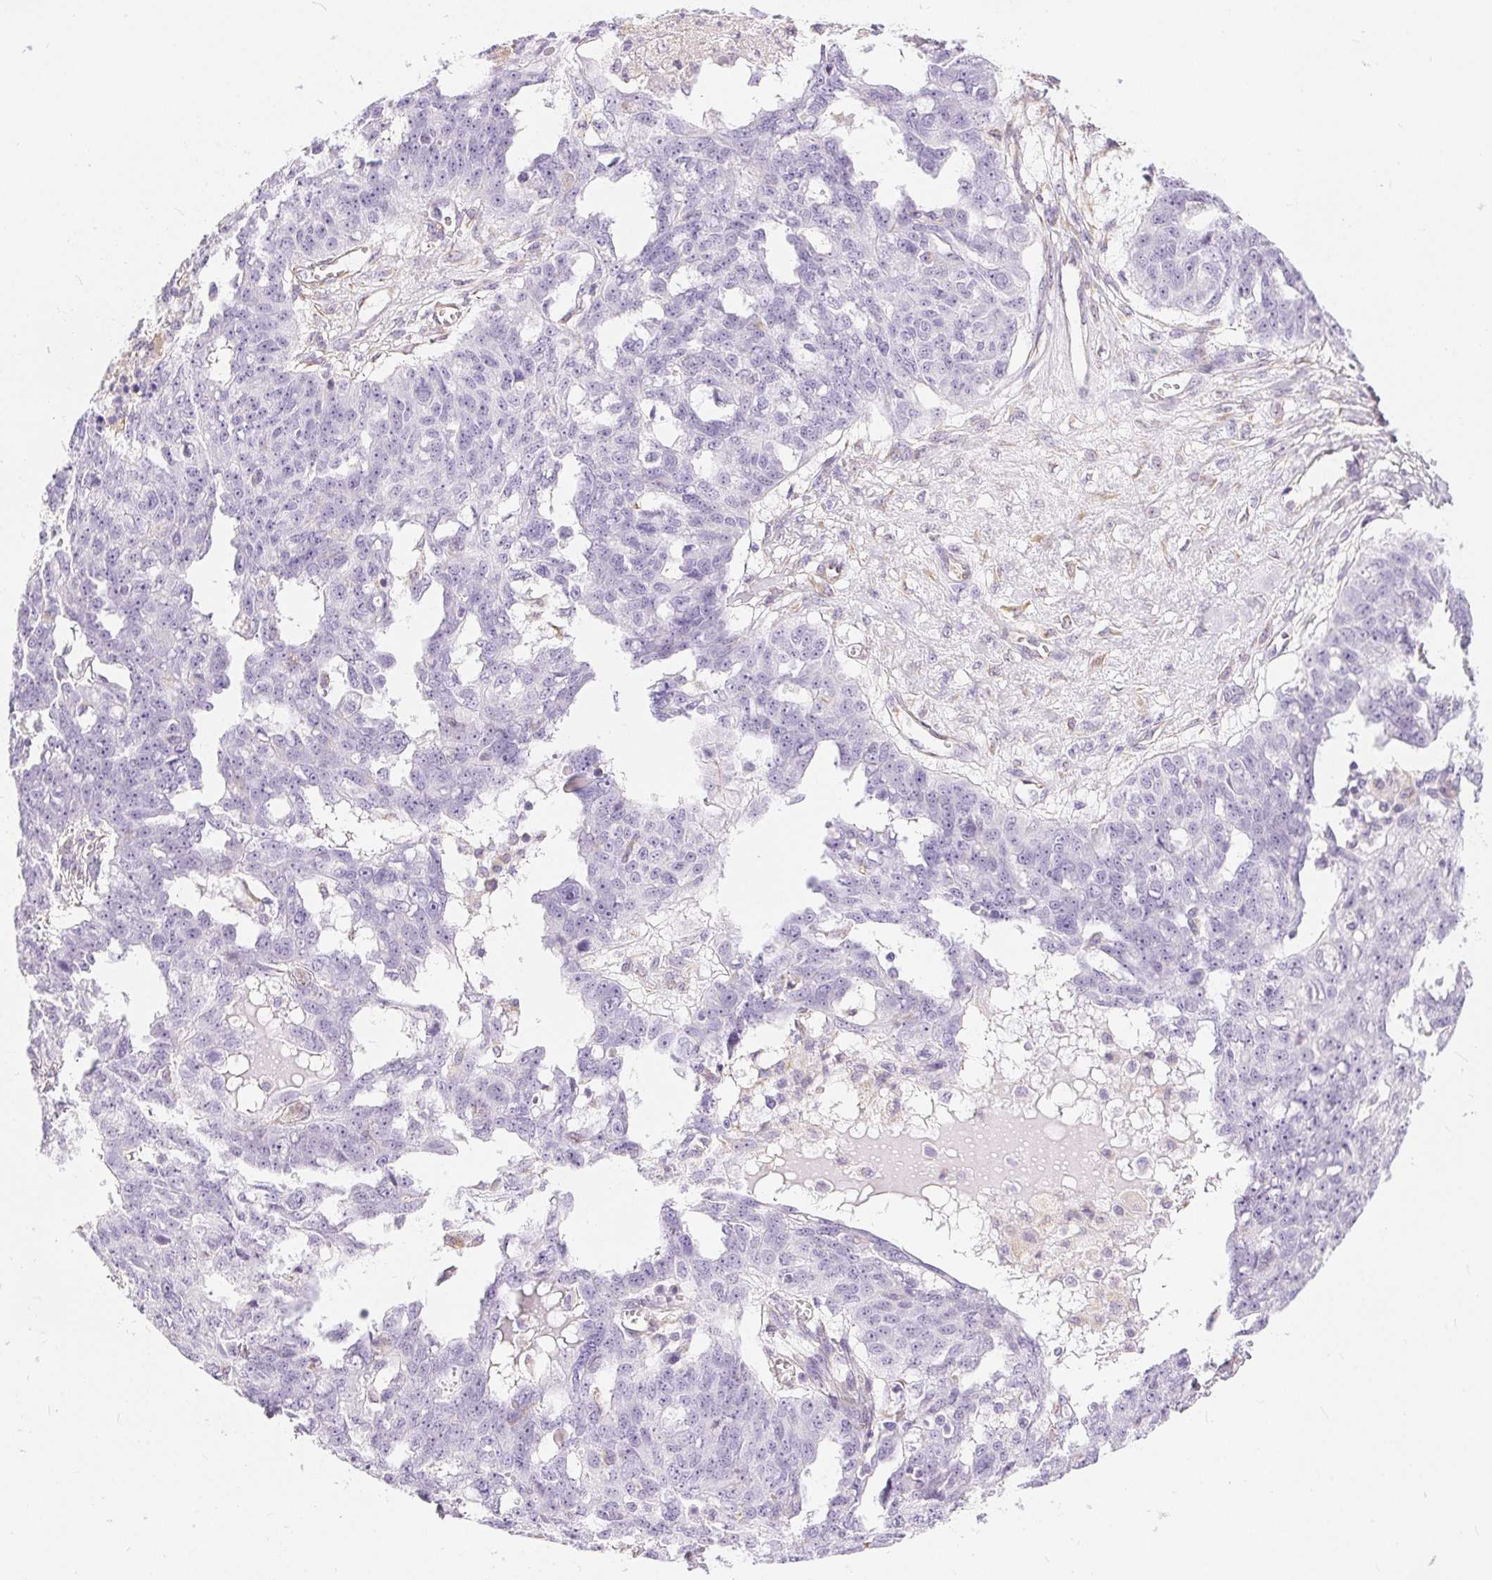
{"staining": {"intensity": "negative", "quantity": "none", "location": "none"}, "tissue": "ovarian cancer", "cell_type": "Tumor cells", "image_type": "cancer", "snomed": [{"axis": "morphology", "description": "Carcinoma, endometroid"}, {"axis": "topography", "description": "Ovary"}], "caption": "Immunohistochemical staining of human ovarian endometroid carcinoma exhibits no significant staining in tumor cells.", "gene": "GFAP", "patient": {"sex": "female", "age": 70}}